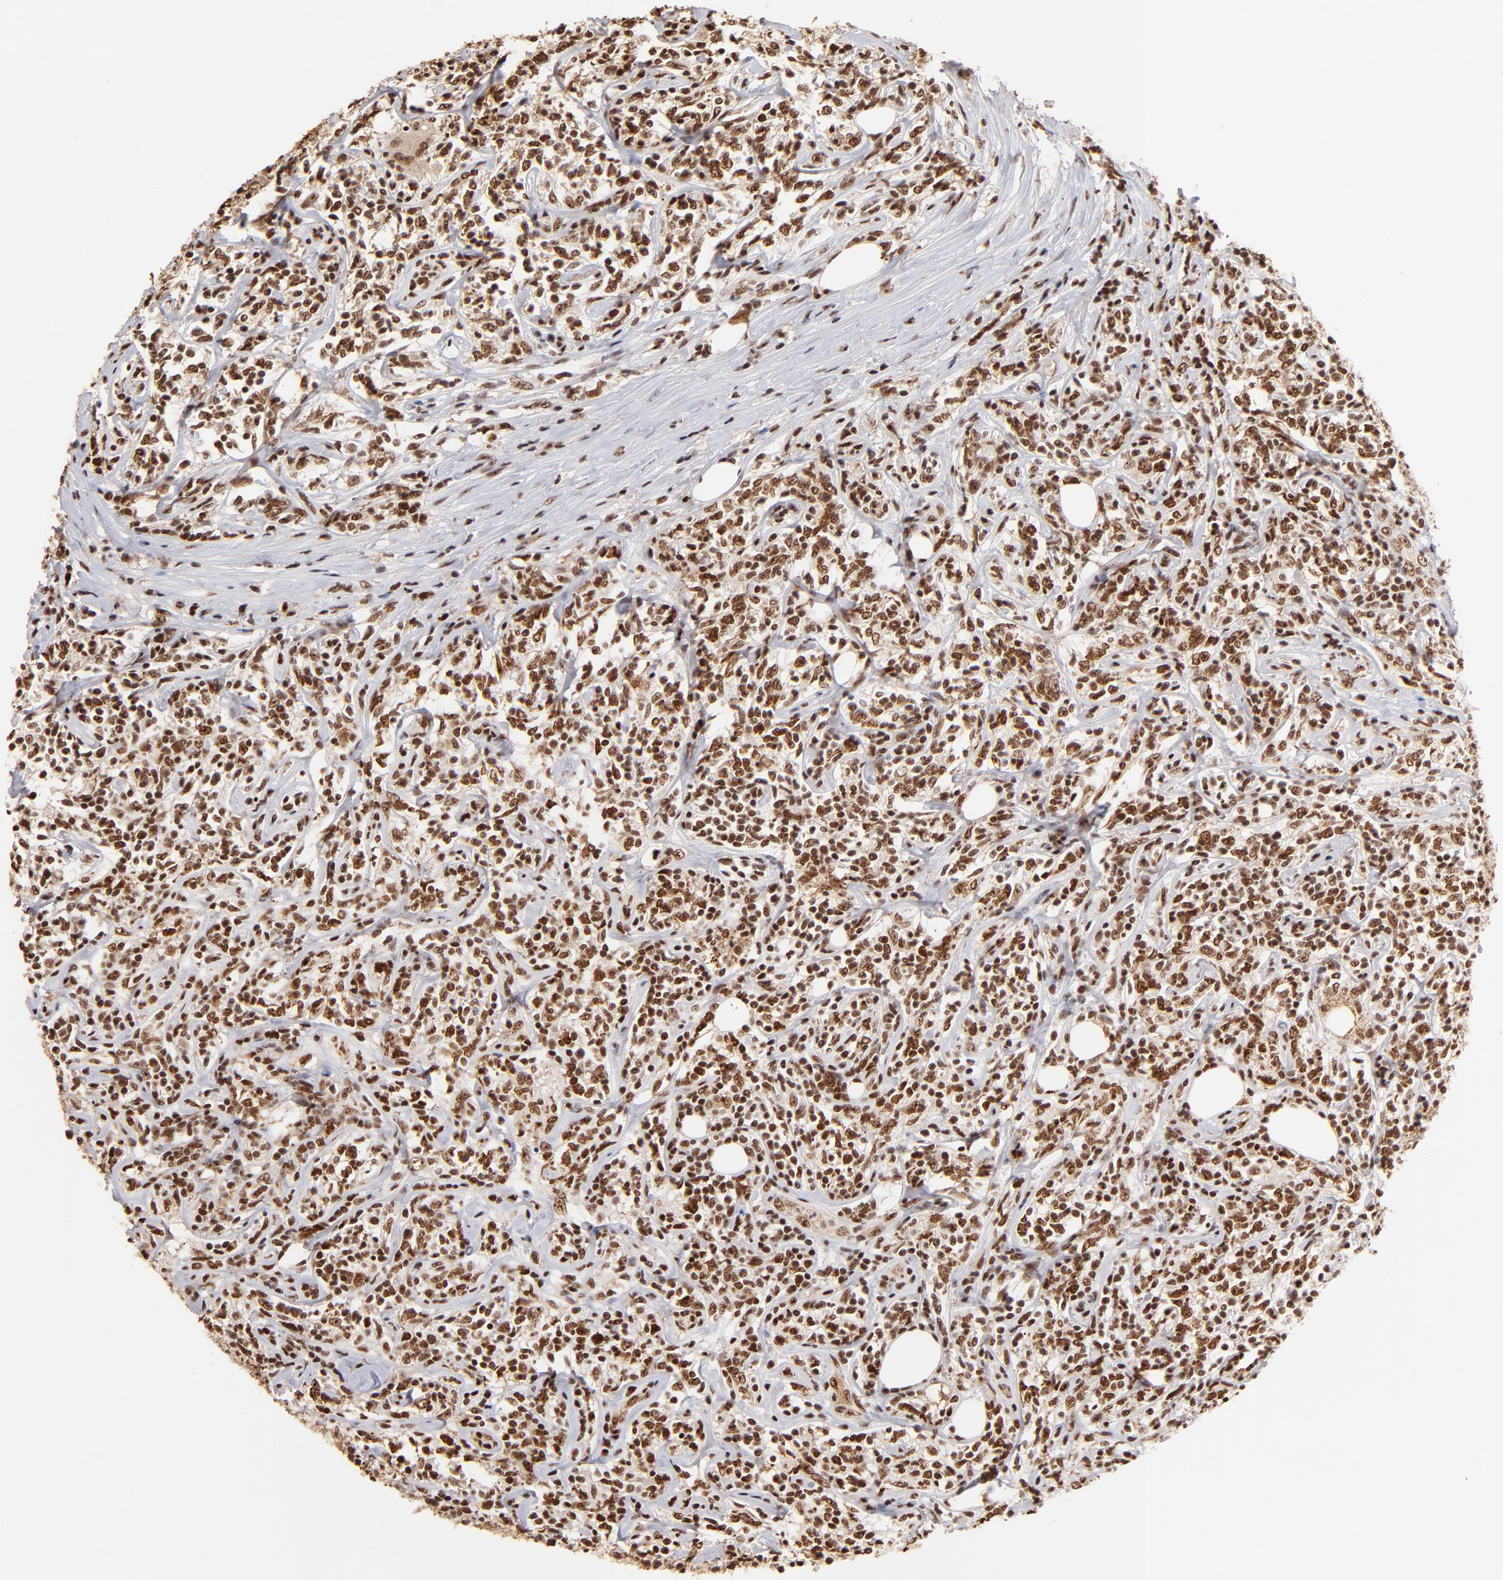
{"staining": {"intensity": "strong", "quantity": ">75%", "location": "nuclear"}, "tissue": "lymphoma", "cell_type": "Tumor cells", "image_type": "cancer", "snomed": [{"axis": "morphology", "description": "Malignant lymphoma, non-Hodgkin's type, High grade"}, {"axis": "topography", "description": "Lymph node"}], "caption": "Immunohistochemical staining of malignant lymphoma, non-Hodgkin's type (high-grade) demonstrates strong nuclear protein staining in approximately >75% of tumor cells.", "gene": "ZNF146", "patient": {"sex": "female", "age": 84}}